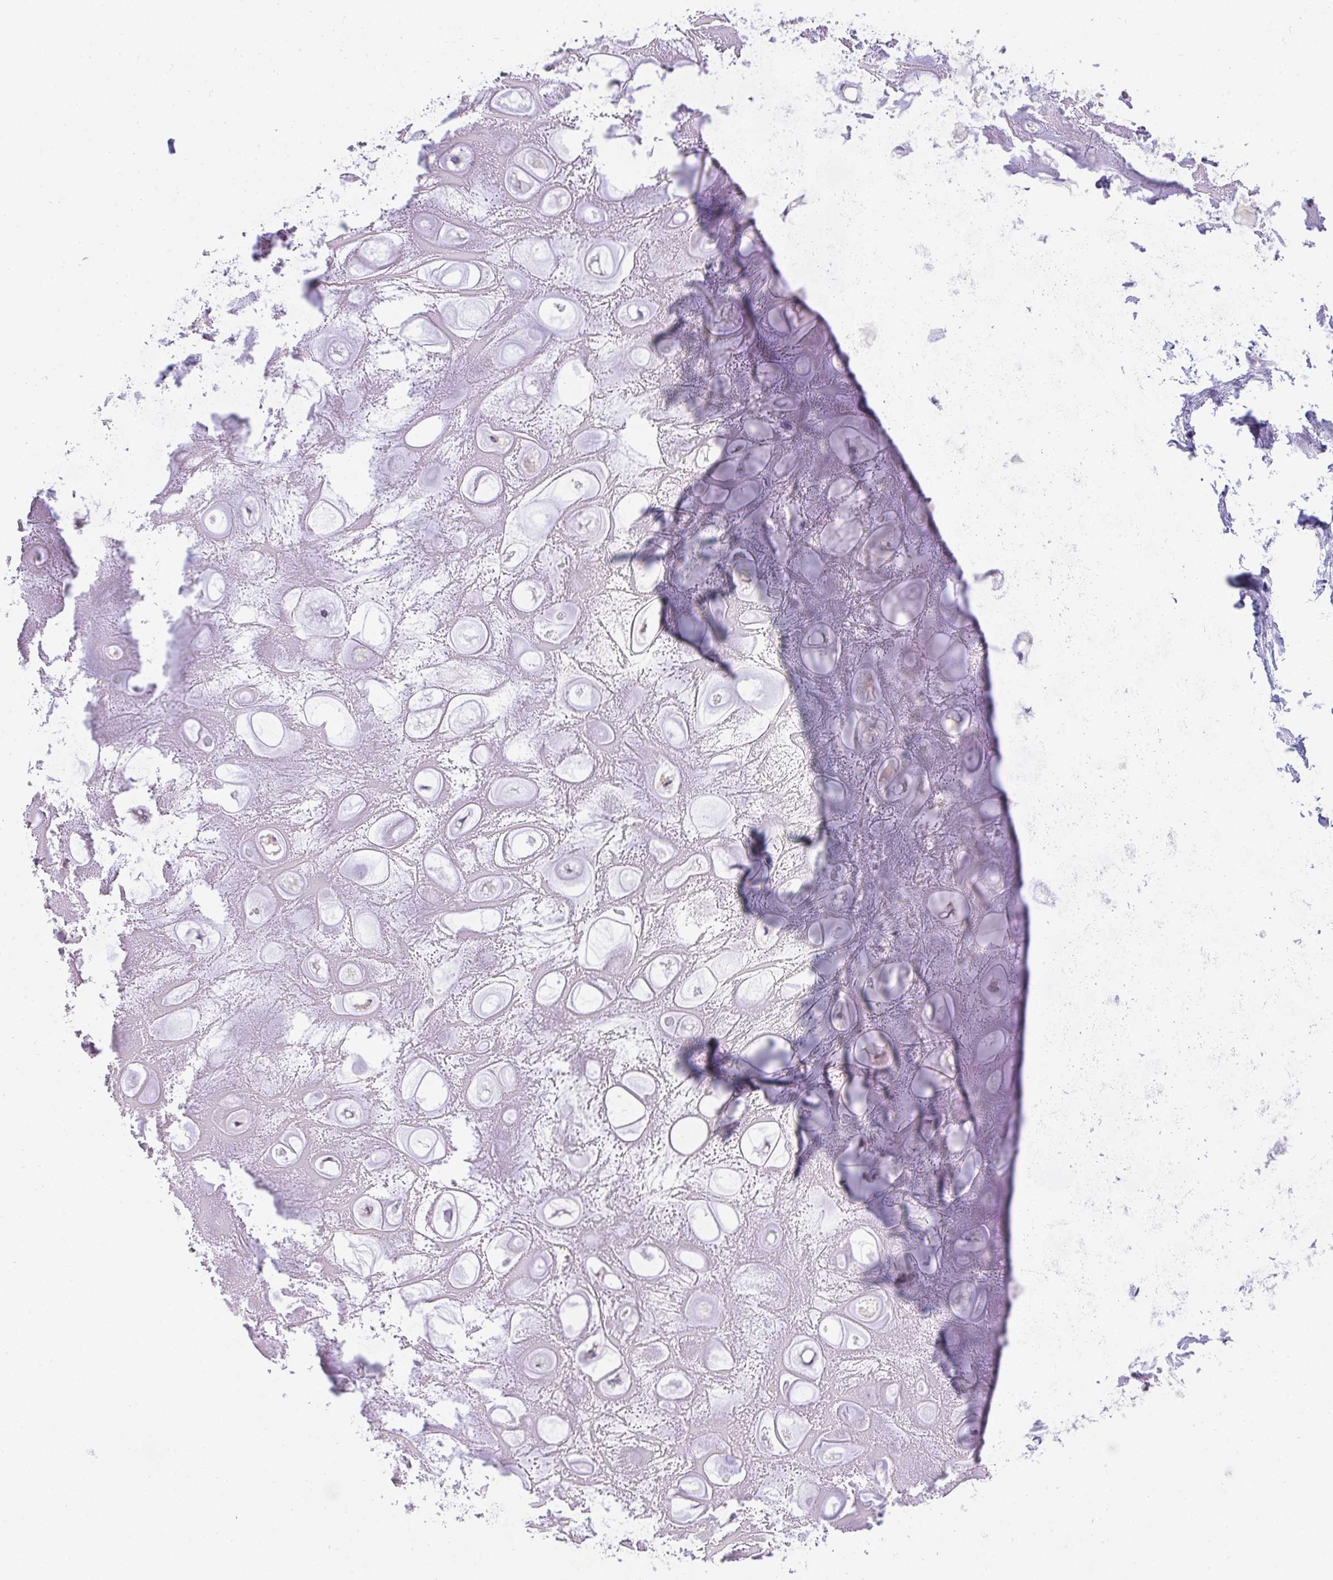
{"staining": {"intensity": "negative", "quantity": "none", "location": "none"}, "tissue": "adipose tissue", "cell_type": "Adipocytes", "image_type": "normal", "snomed": [{"axis": "morphology", "description": "Normal tissue, NOS"}, {"axis": "topography", "description": "Lymph node"}, {"axis": "topography", "description": "Cartilage tissue"}, {"axis": "topography", "description": "Nasopharynx"}], "caption": "IHC of benign human adipose tissue shows no expression in adipocytes. Nuclei are stained in blue.", "gene": "FILIP1", "patient": {"sex": "male", "age": 63}}